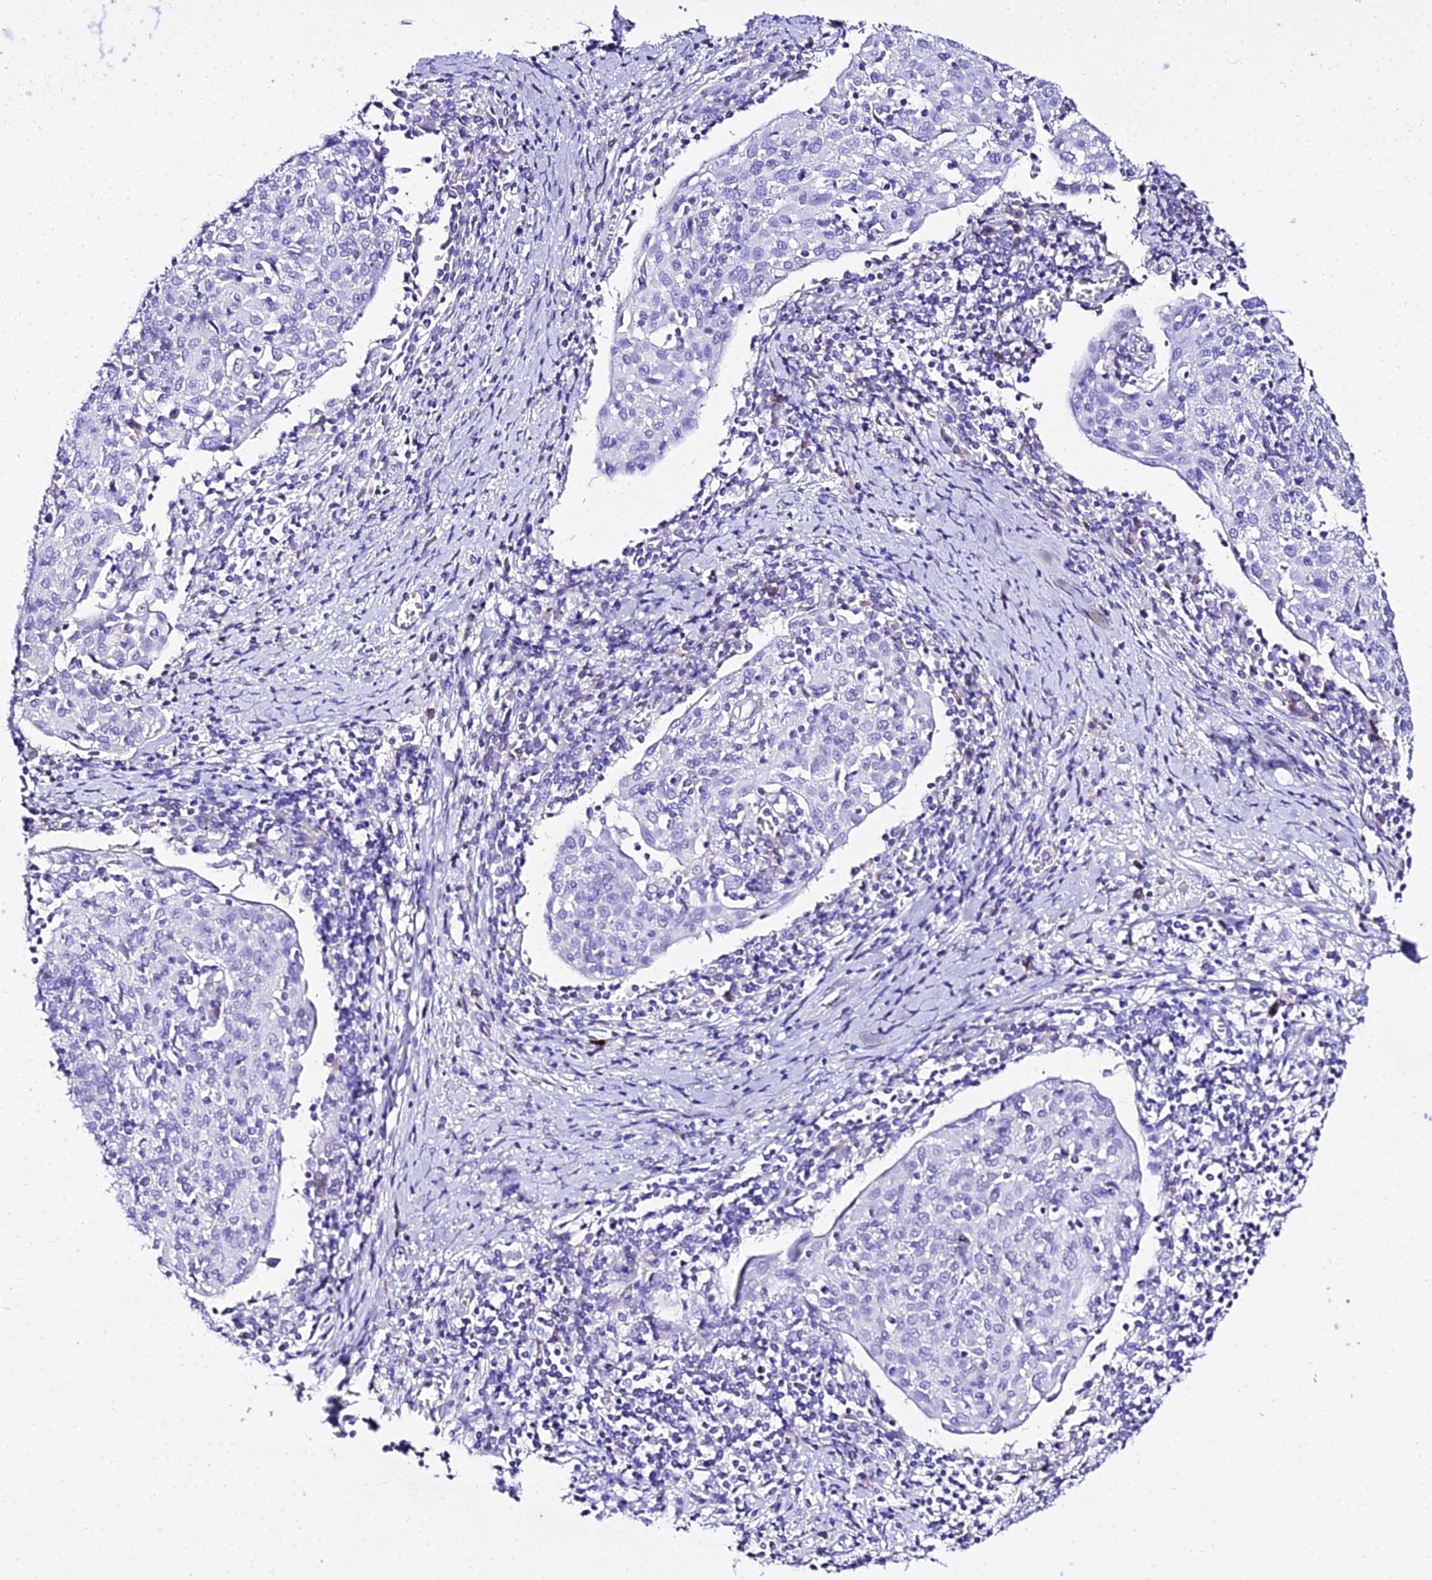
{"staining": {"intensity": "negative", "quantity": "none", "location": "none"}, "tissue": "cervical cancer", "cell_type": "Tumor cells", "image_type": "cancer", "snomed": [{"axis": "morphology", "description": "Squamous cell carcinoma, NOS"}, {"axis": "topography", "description": "Cervix"}], "caption": "Immunohistochemical staining of human cervical squamous cell carcinoma demonstrates no significant expression in tumor cells. Nuclei are stained in blue.", "gene": "DEFB106A", "patient": {"sex": "female", "age": 52}}